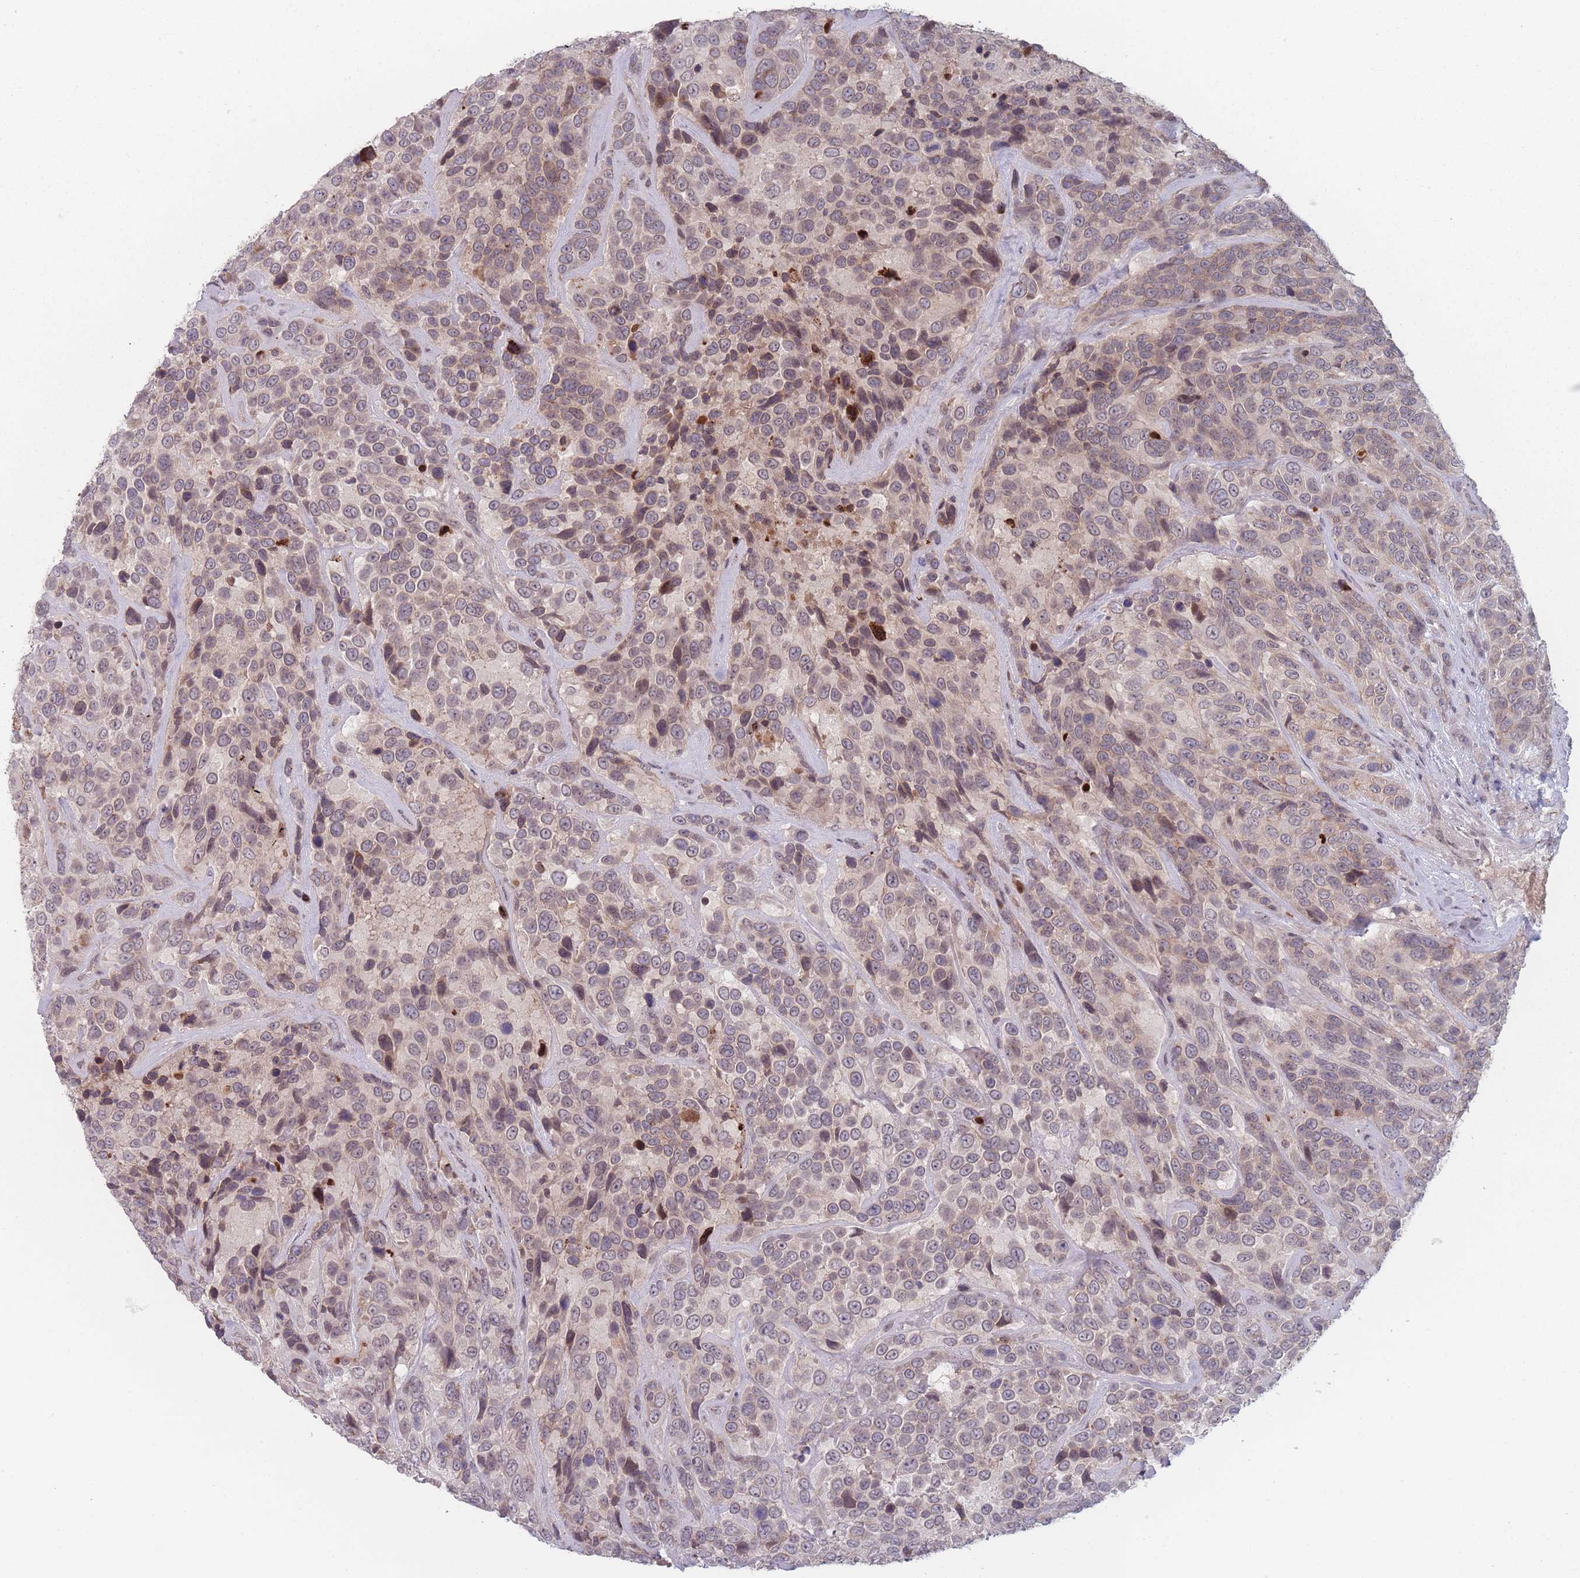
{"staining": {"intensity": "weak", "quantity": "25%-75%", "location": "cytoplasmic/membranous,nuclear"}, "tissue": "urothelial cancer", "cell_type": "Tumor cells", "image_type": "cancer", "snomed": [{"axis": "morphology", "description": "Urothelial carcinoma, High grade"}, {"axis": "topography", "description": "Urinary bladder"}], "caption": "The photomicrograph shows staining of urothelial carcinoma (high-grade), revealing weak cytoplasmic/membranous and nuclear protein expression (brown color) within tumor cells. (brown staining indicates protein expression, while blue staining denotes nuclei).", "gene": "TMEM232", "patient": {"sex": "female", "age": 70}}